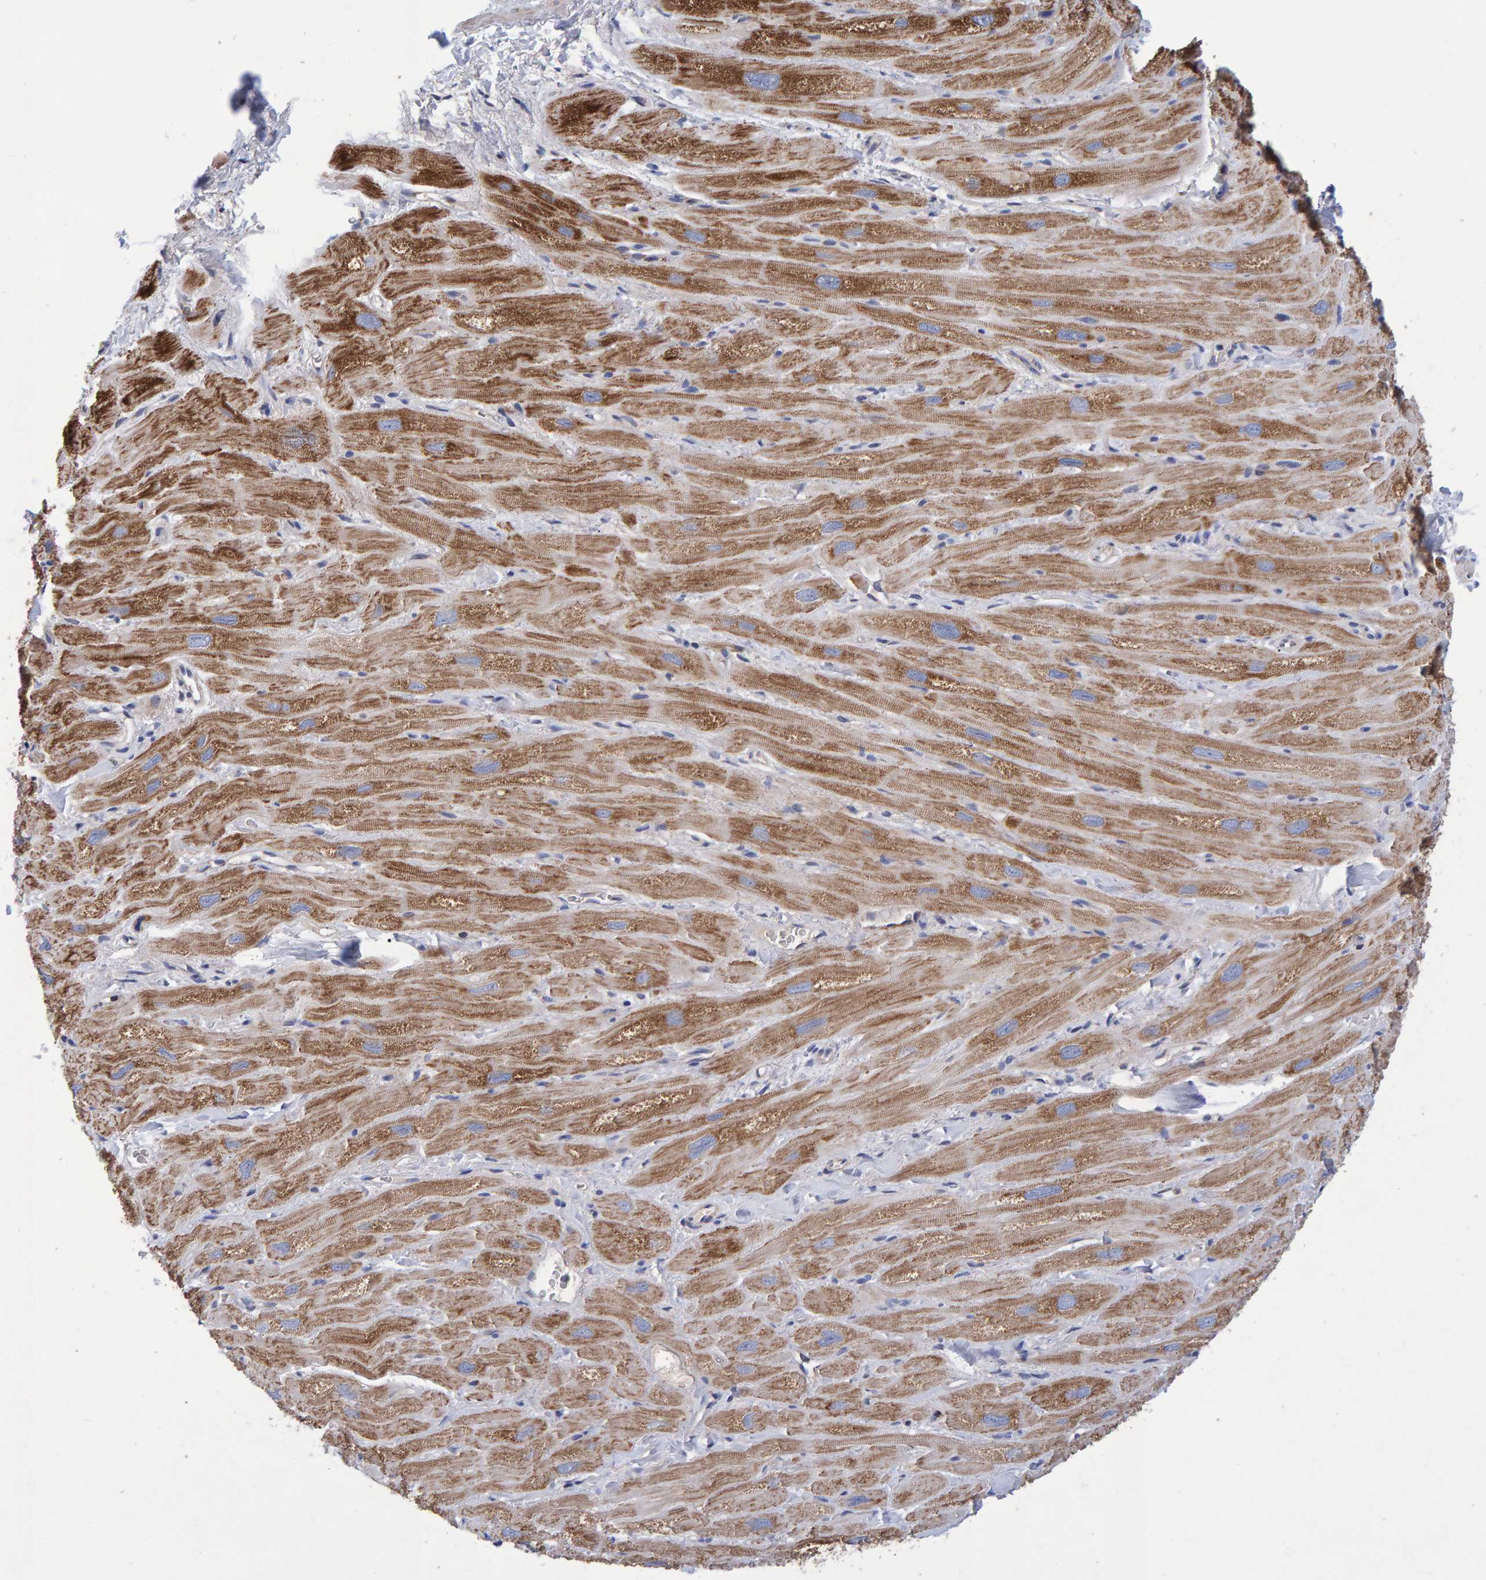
{"staining": {"intensity": "strong", "quantity": ">75%", "location": "cytoplasmic/membranous"}, "tissue": "heart muscle", "cell_type": "Cardiomyocytes", "image_type": "normal", "snomed": [{"axis": "morphology", "description": "Normal tissue, NOS"}, {"axis": "topography", "description": "Heart"}], "caption": "This is a micrograph of immunohistochemistry (IHC) staining of normal heart muscle, which shows strong expression in the cytoplasmic/membranous of cardiomyocytes.", "gene": "EFR3A", "patient": {"sex": "male", "age": 49}}